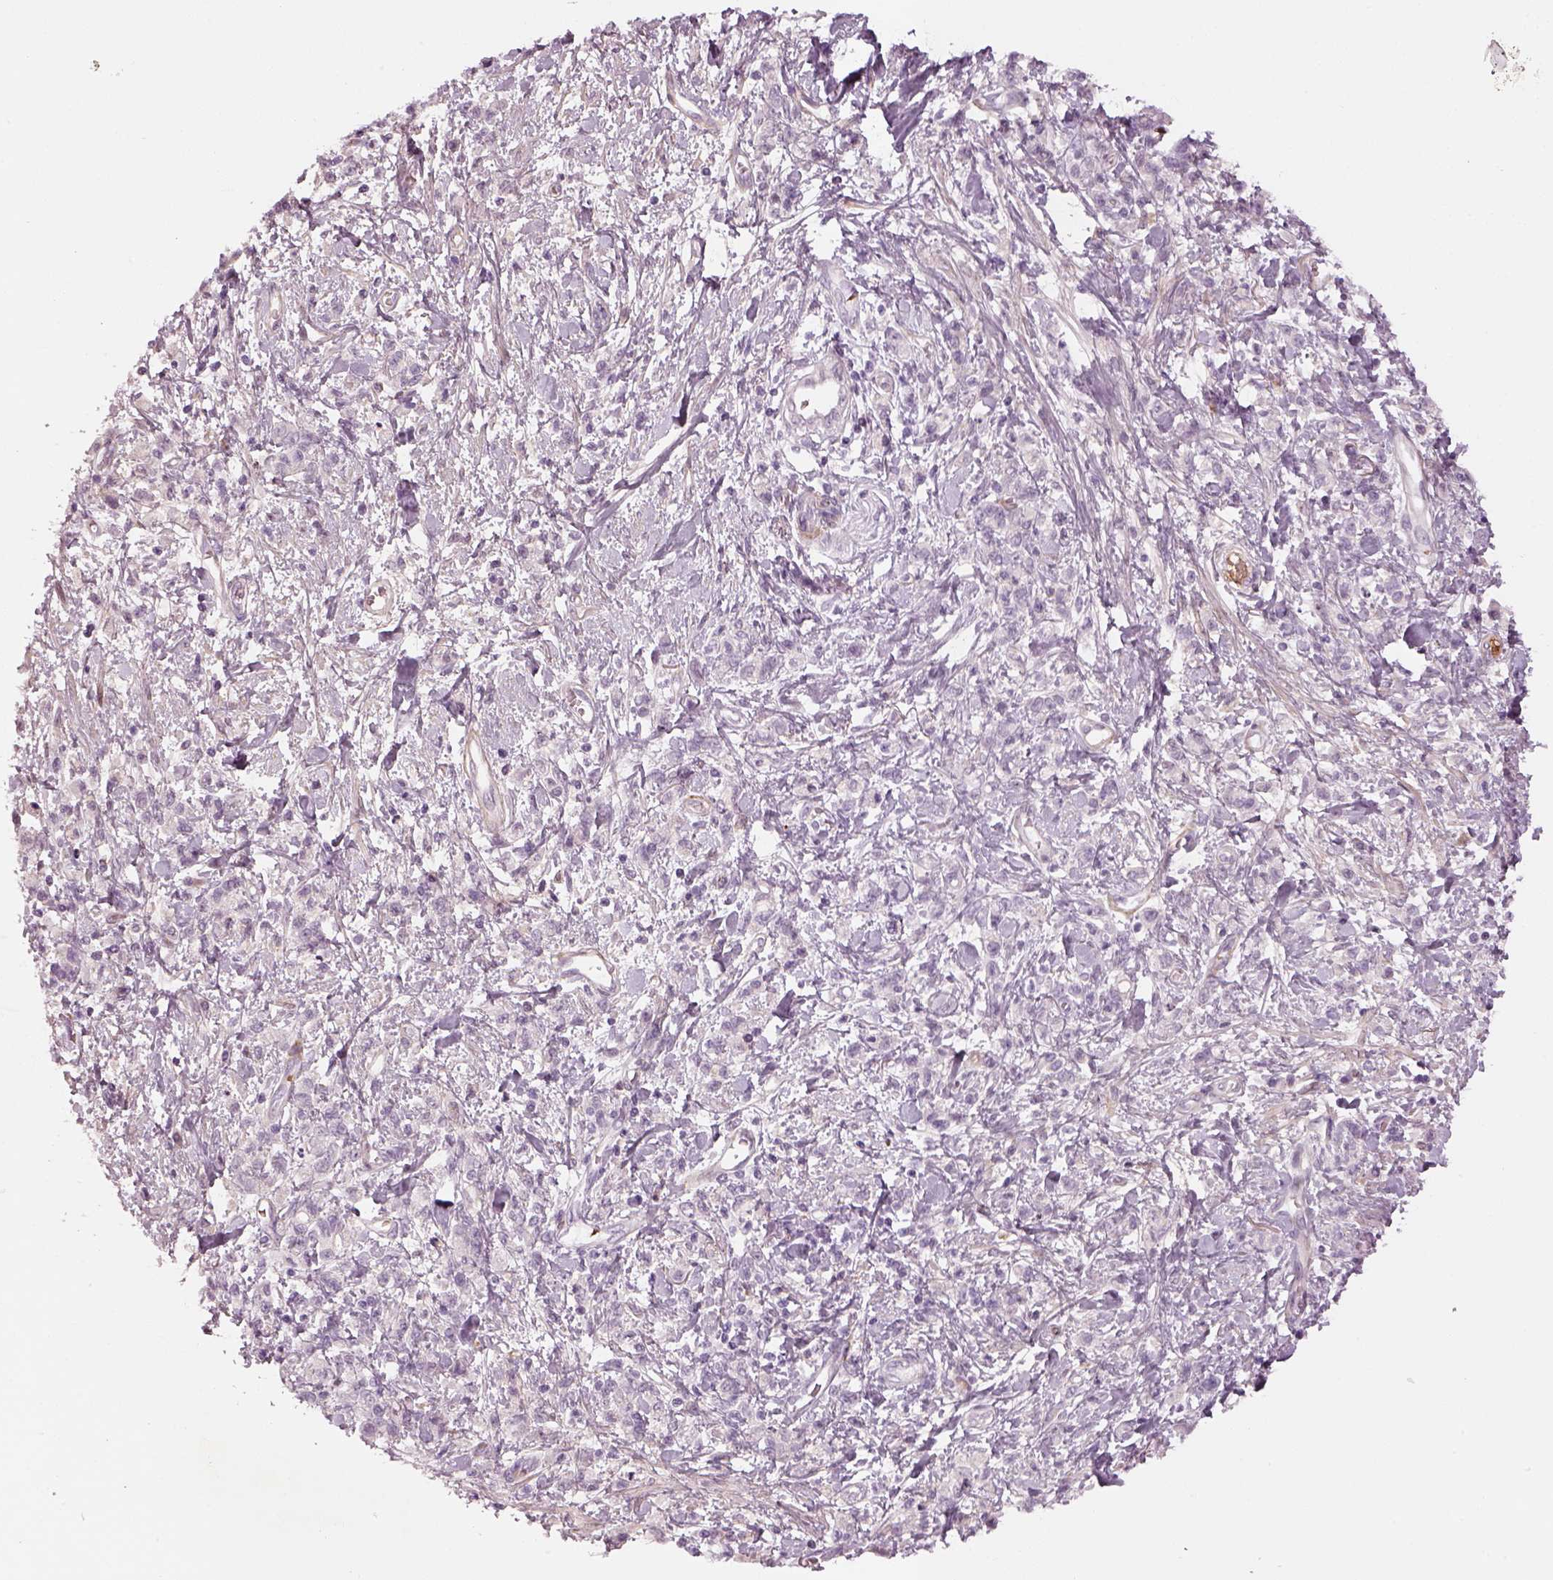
{"staining": {"intensity": "negative", "quantity": "none", "location": "none"}, "tissue": "stomach cancer", "cell_type": "Tumor cells", "image_type": "cancer", "snomed": [{"axis": "morphology", "description": "Adenocarcinoma, NOS"}, {"axis": "topography", "description": "Stomach"}], "caption": "Tumor cells show no significant staining in stomach cancer. Nuclei are stained in blue.", "gene": "PABPC1L2B", "patient": {"sex": "male", "age": 77}}